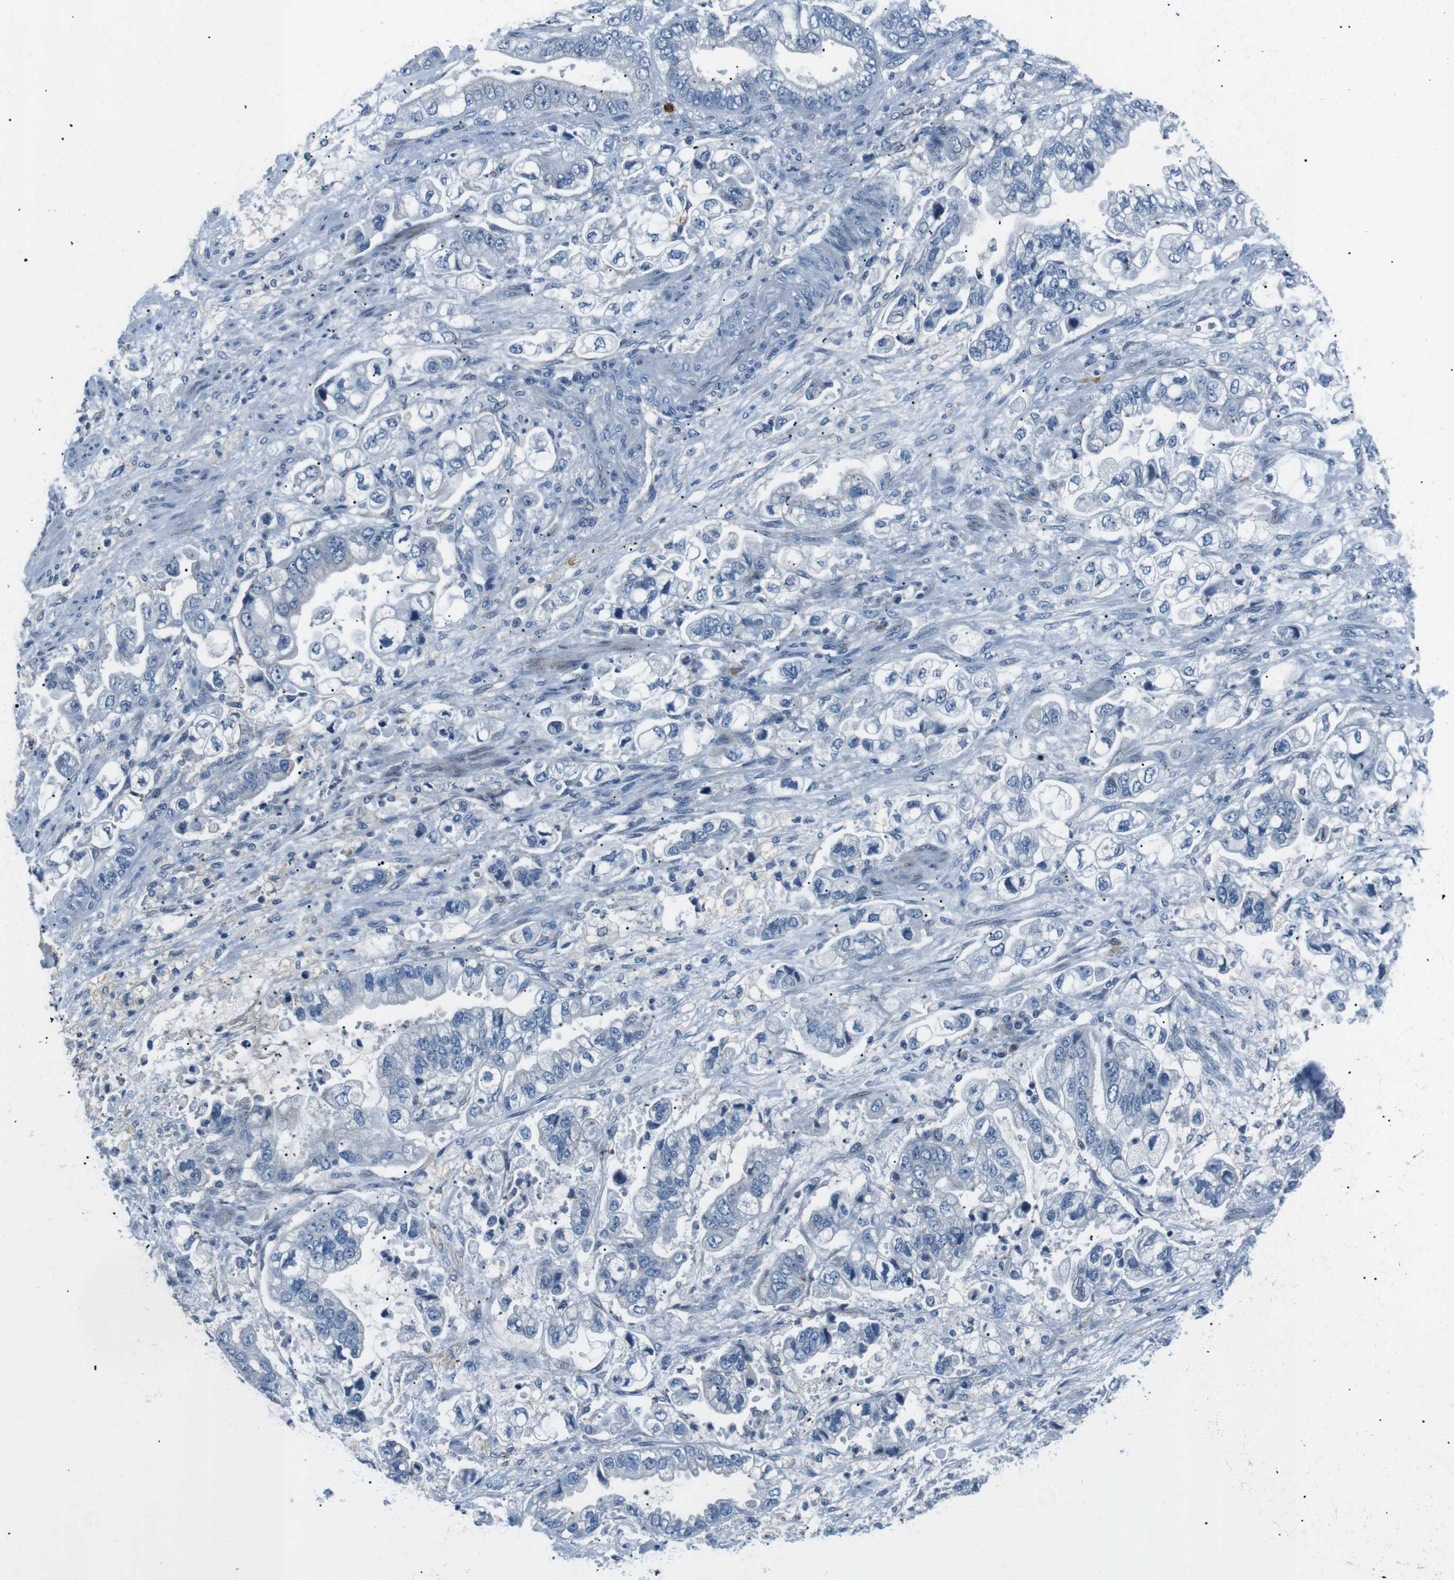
{"staining": {"intensity": "negative", "quantity": "none", "location": "none"}, "tissue": "stomach cancer", "cell_type": "Tumor cells", "image_type": "cancer", "snomed": [{"axis": "morphology", "description": "Normal tissue, NOS"}, {"axis": "morphology", "description": "Adenocarcinoma, NOS"}, {"axis": "topography", "description": "Stomach"}], "caption": "A high-resolution image shows immunohistochemistry staining of stomach adenocarcinoma, which demonstrates no significant expression in tumor cells.", "gene": "CSF2RA", "patient": {"sex": "male", "age": 62}}